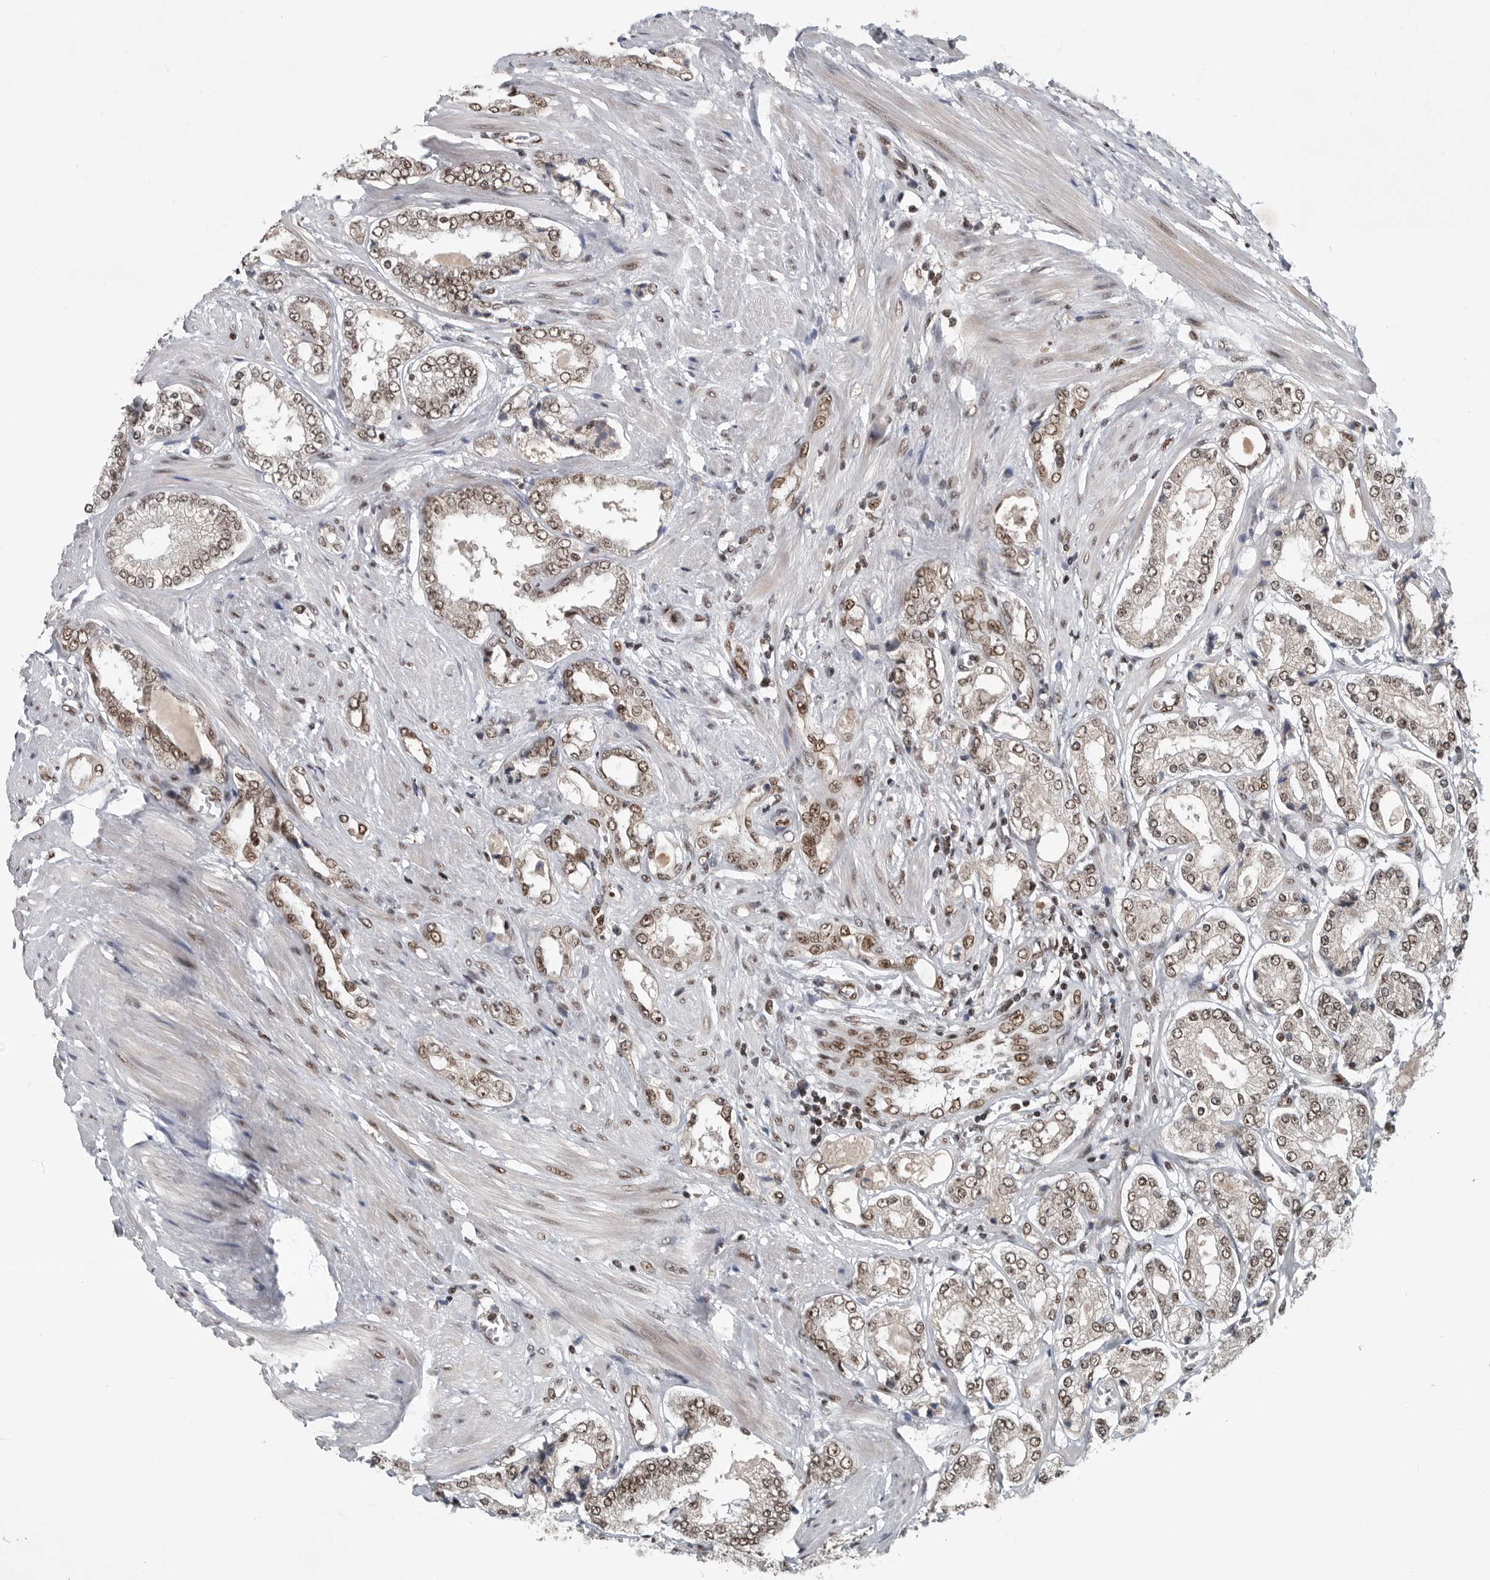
{"staining": {"intensity": "weak", "quantity": ">75%", "location": "nuclear"}, "tissue": "prostate cancer", "cell_type": "Tumor cells", "image_type": "cancer", "snomed": [{"axis": "morphology", "description": "Adenocarcinoma, Low grade"}, {"axis": "topography", "description": "Prostate"}], "caption": "Tumor cells display weak nuclear expression in about >75% of cells in prostate cancer (adenocarcinoma (low-grade)).", "gene": "SENP7", "patient": {"sex": "male", "age": 62}}